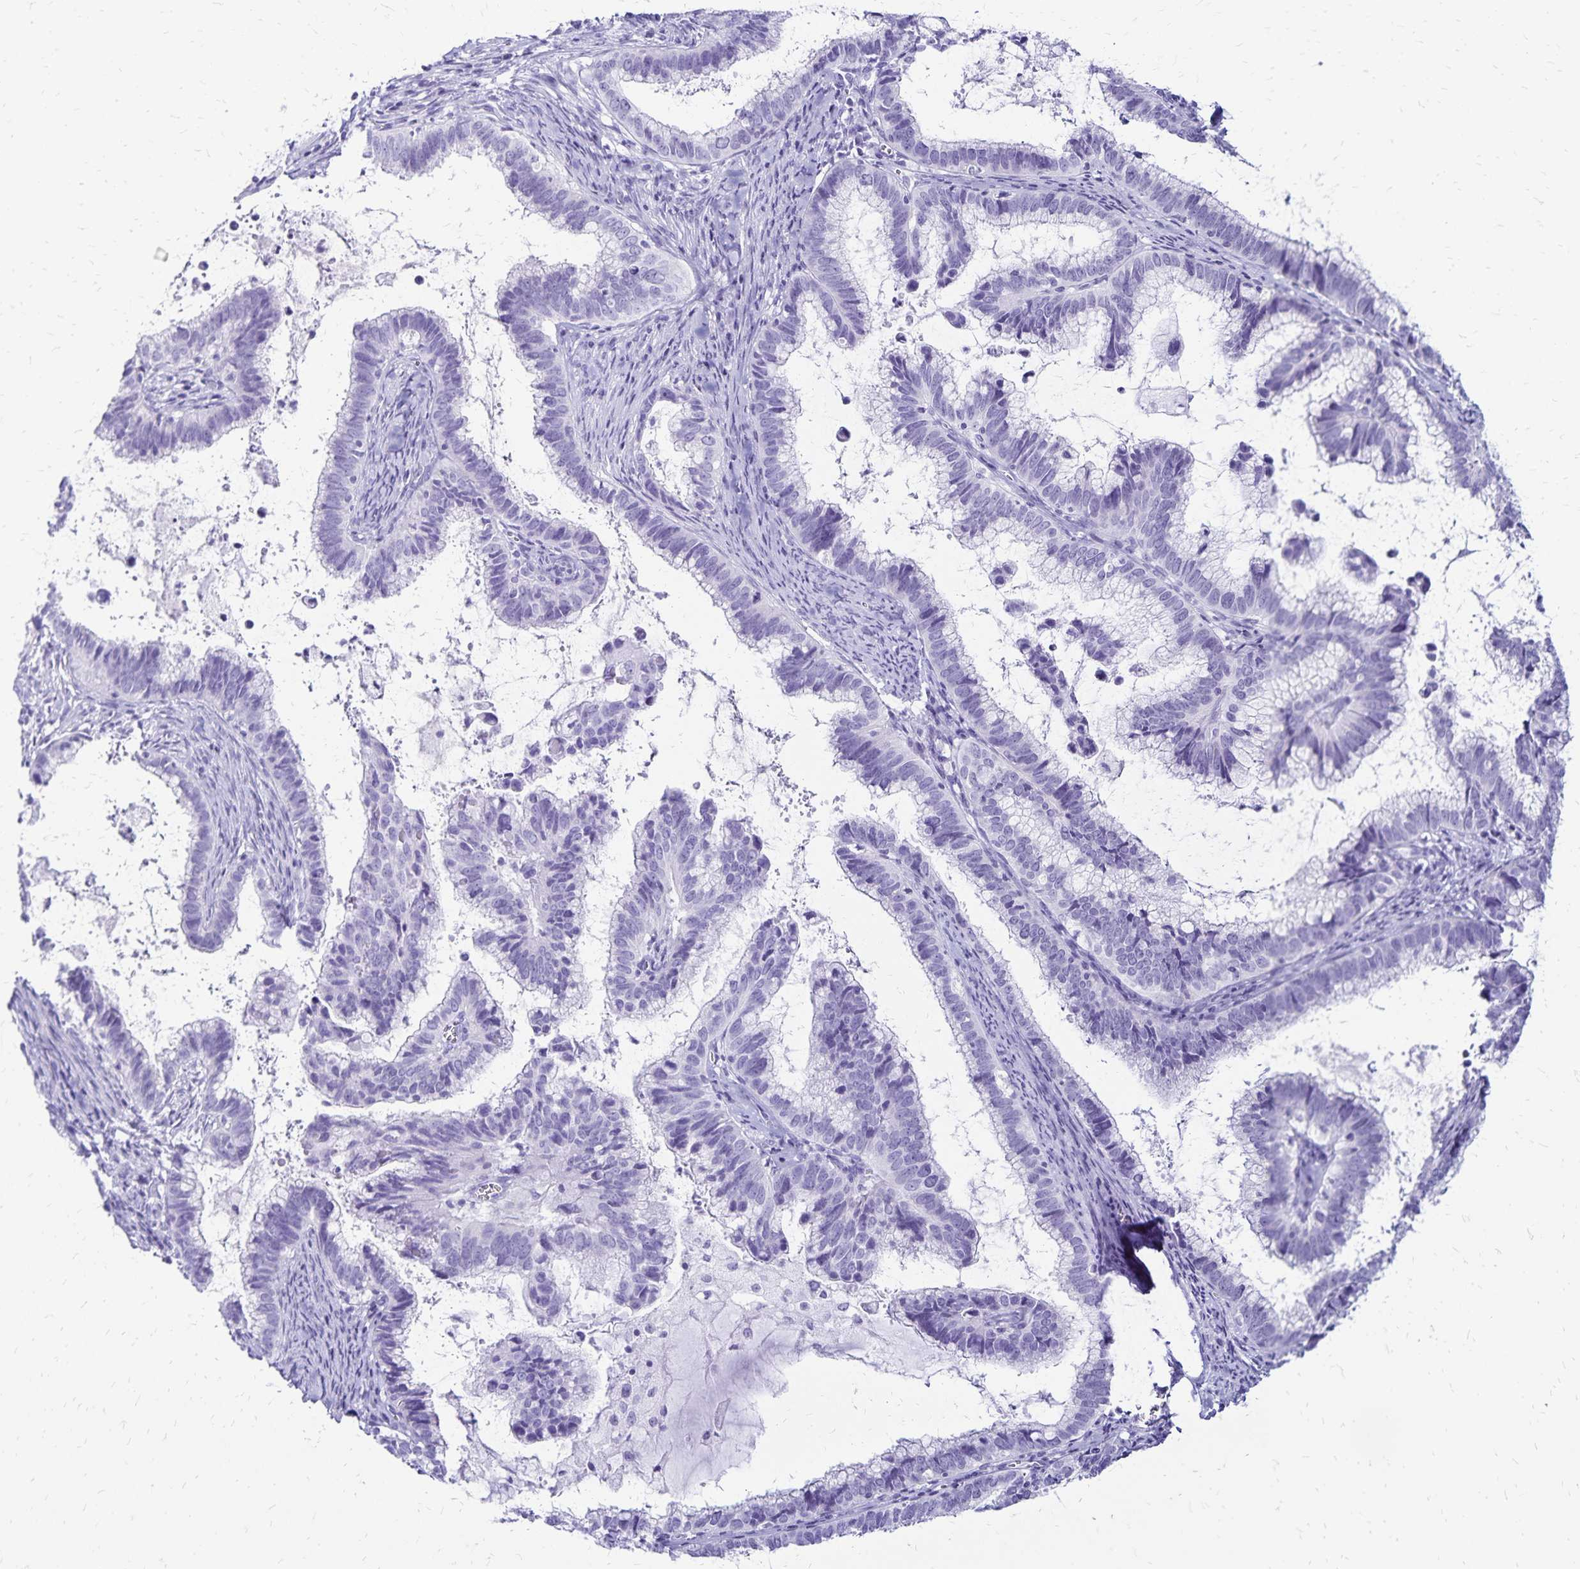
{"staining": {"intensity": "negative", "quantity": "none", "location": "none"}, "tissue": "cervical cancer", "cell_type": "Tumor cells", "image_type": "cancer", "snomed": [{"axis": "morphology", "description": "Adenocarcinoma, NOS"}, {"axis": "topography", "description": "Cervix"}], "caption": "A high-resolution photomicrograph shows immunohistochemistry staining of cervical adenocarcinoma, which reveals no significant expression in tumor cells. The staining is performed using DAB (3,3'-diaminobenzidine) brown chromogen with nuclei counter-stained in using hematoxylin.", "gene": "LIN28B", "patient": {"sex": "female", "age": 61}}